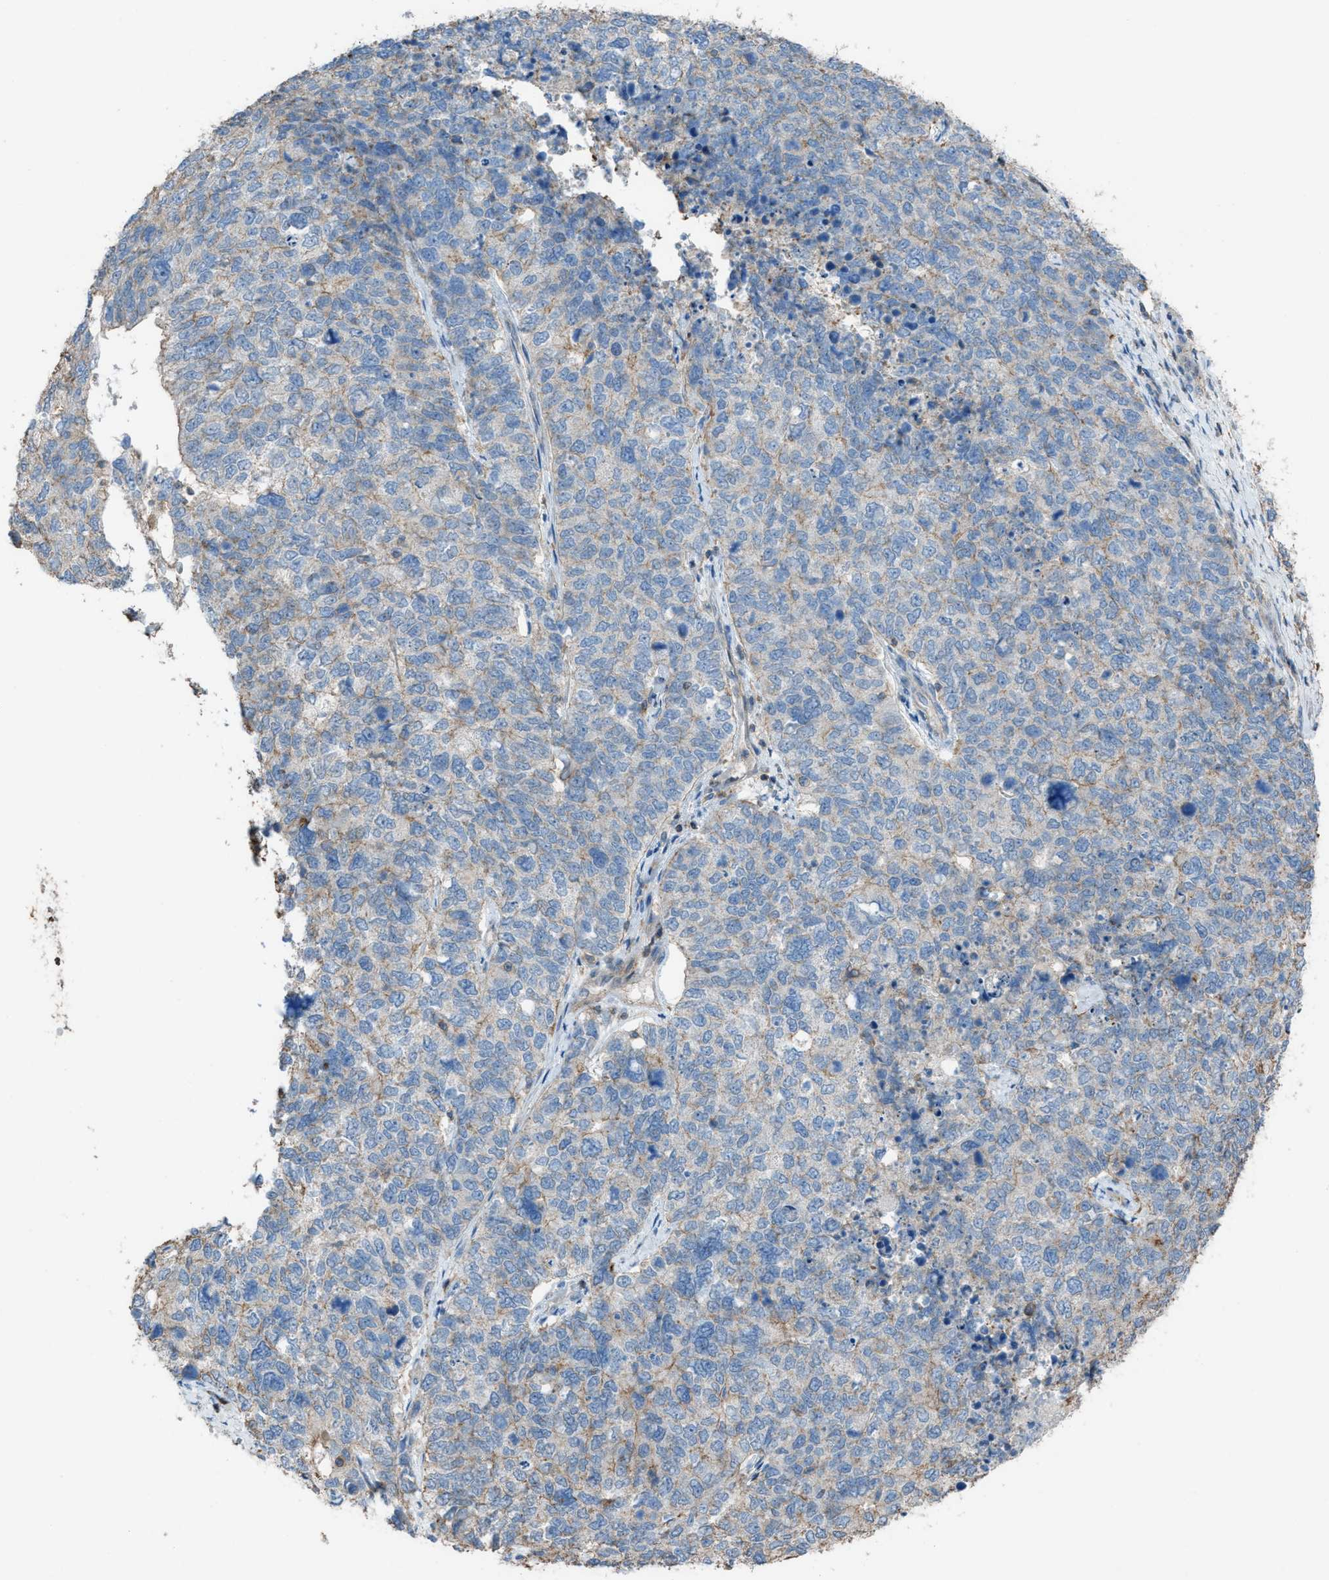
{"staining": {"intensity": "weak", "quantity": ">75%", "location": "cytoplasmic/membranous"}, "tissue": "cervical cancer", "cell_type": "Tumor cells", "image_type": "cancer", "snomed": [{"axis": "morphology", "description": "Squamous cell carcinoma, NOS"}, {"axis": "topography", "description": "Cervix"}], "caption": "Immunohistochemistry (IHC) image of human cervical cancer stained for a protein (brown), which reveals low levels of weak cytoplasmic/membranous positivity in approximately >75% of tumor cells.", "gene": "NCK2", "patient": {"sex": "female", "age": 63}}